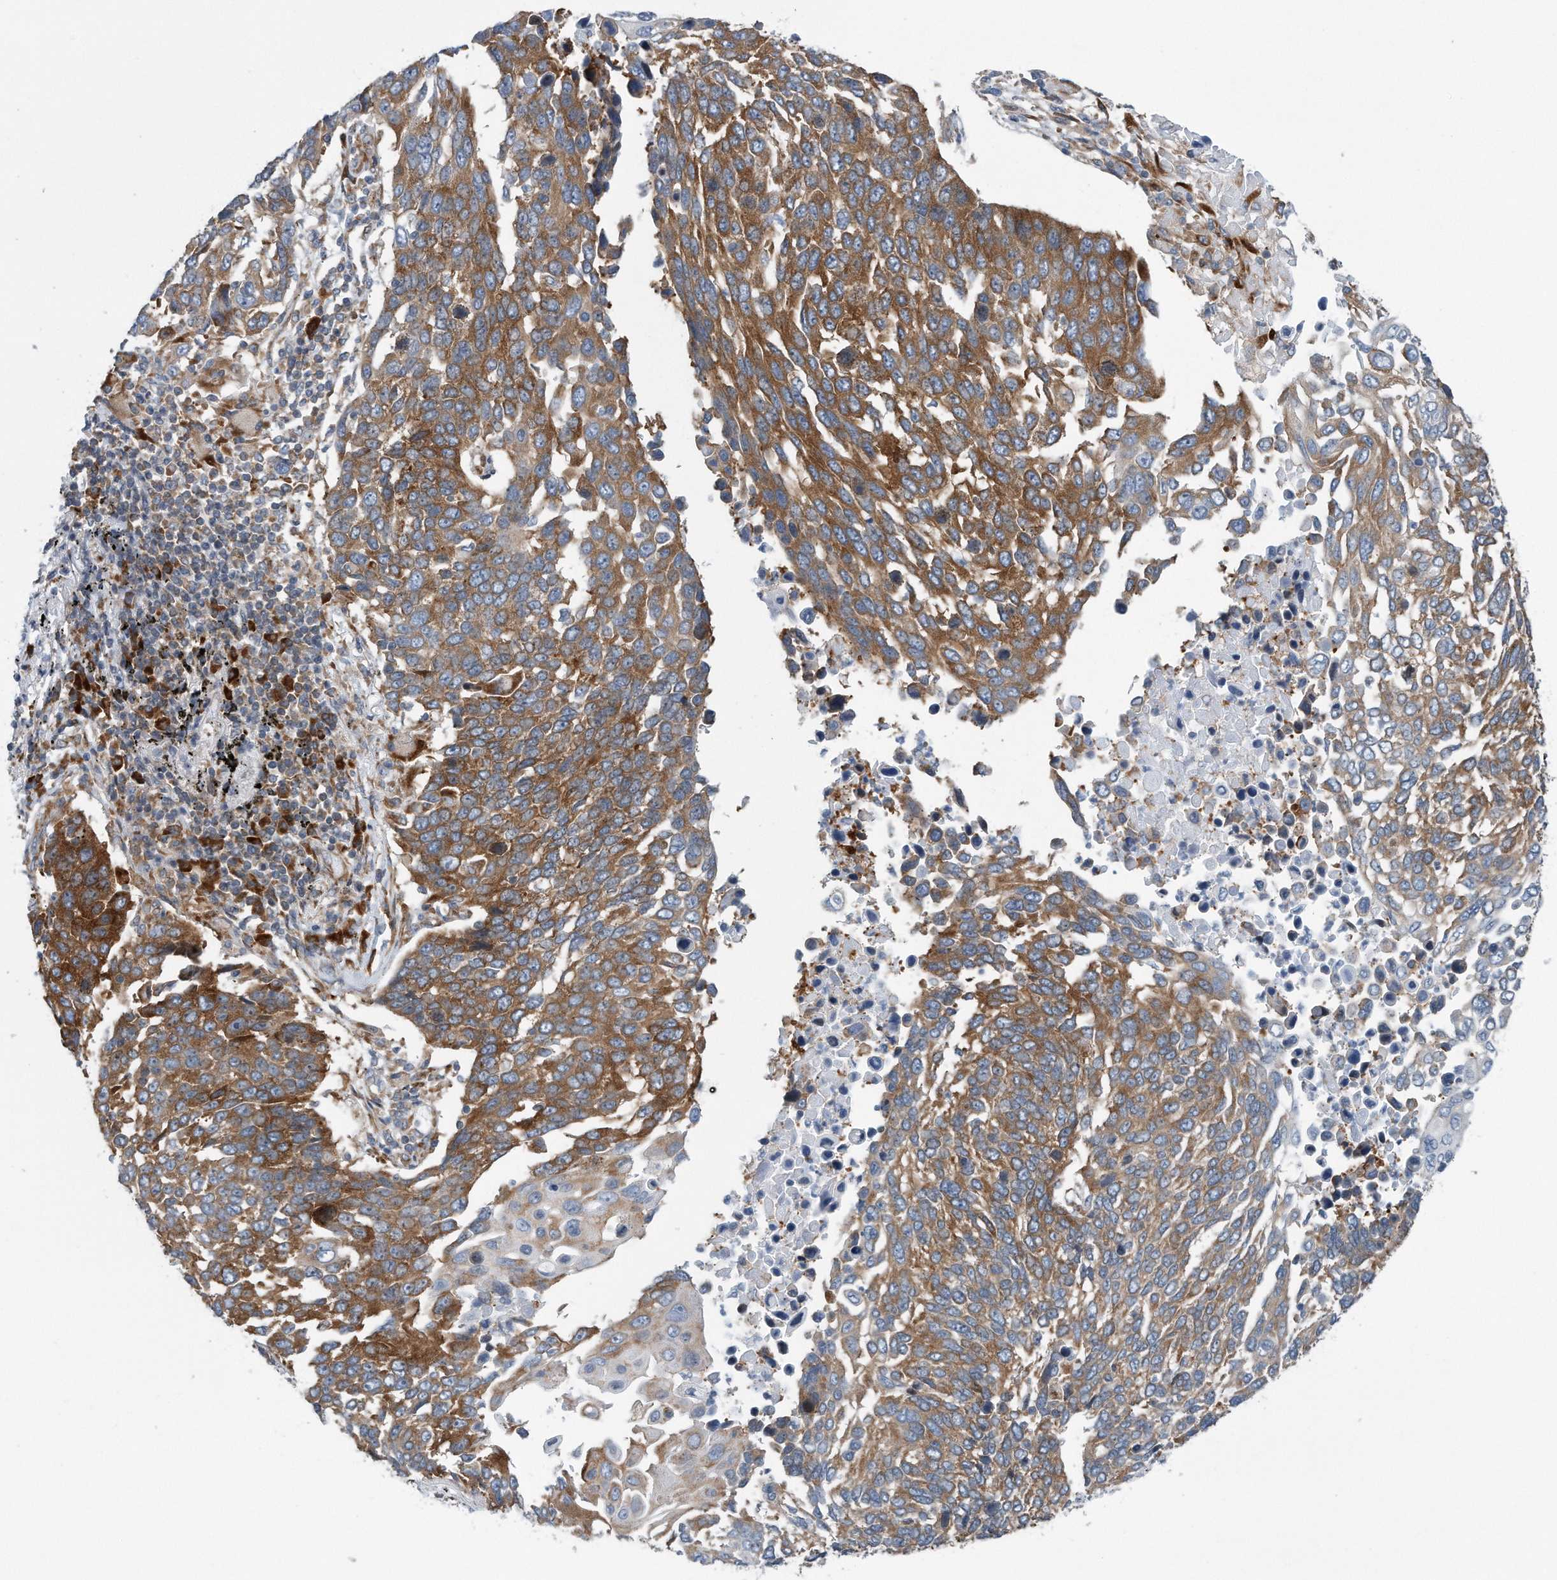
{"staining": {"intensity": "moderate", "quantity": ">75%", "location": "cytoplasmic/membranous"}, "tissue": "lung cancer", "cell_type": "Tumor cells", "image_type": "cancer", "snomed": [{"axis": "morphology", "description": "Squamous cell carcinoma, NOS"}, {"axis": "topography", "description": "Lung"}], "caption": "Human lung cancer (squamous cell carcinoma) stained with a brown dye demonstrates moderate cytoplasmic/membranous positive staining in approximately >75% of tumor cells.", "gene": "RPL26L1", "patient": {"sex": "male", "age": 66}}